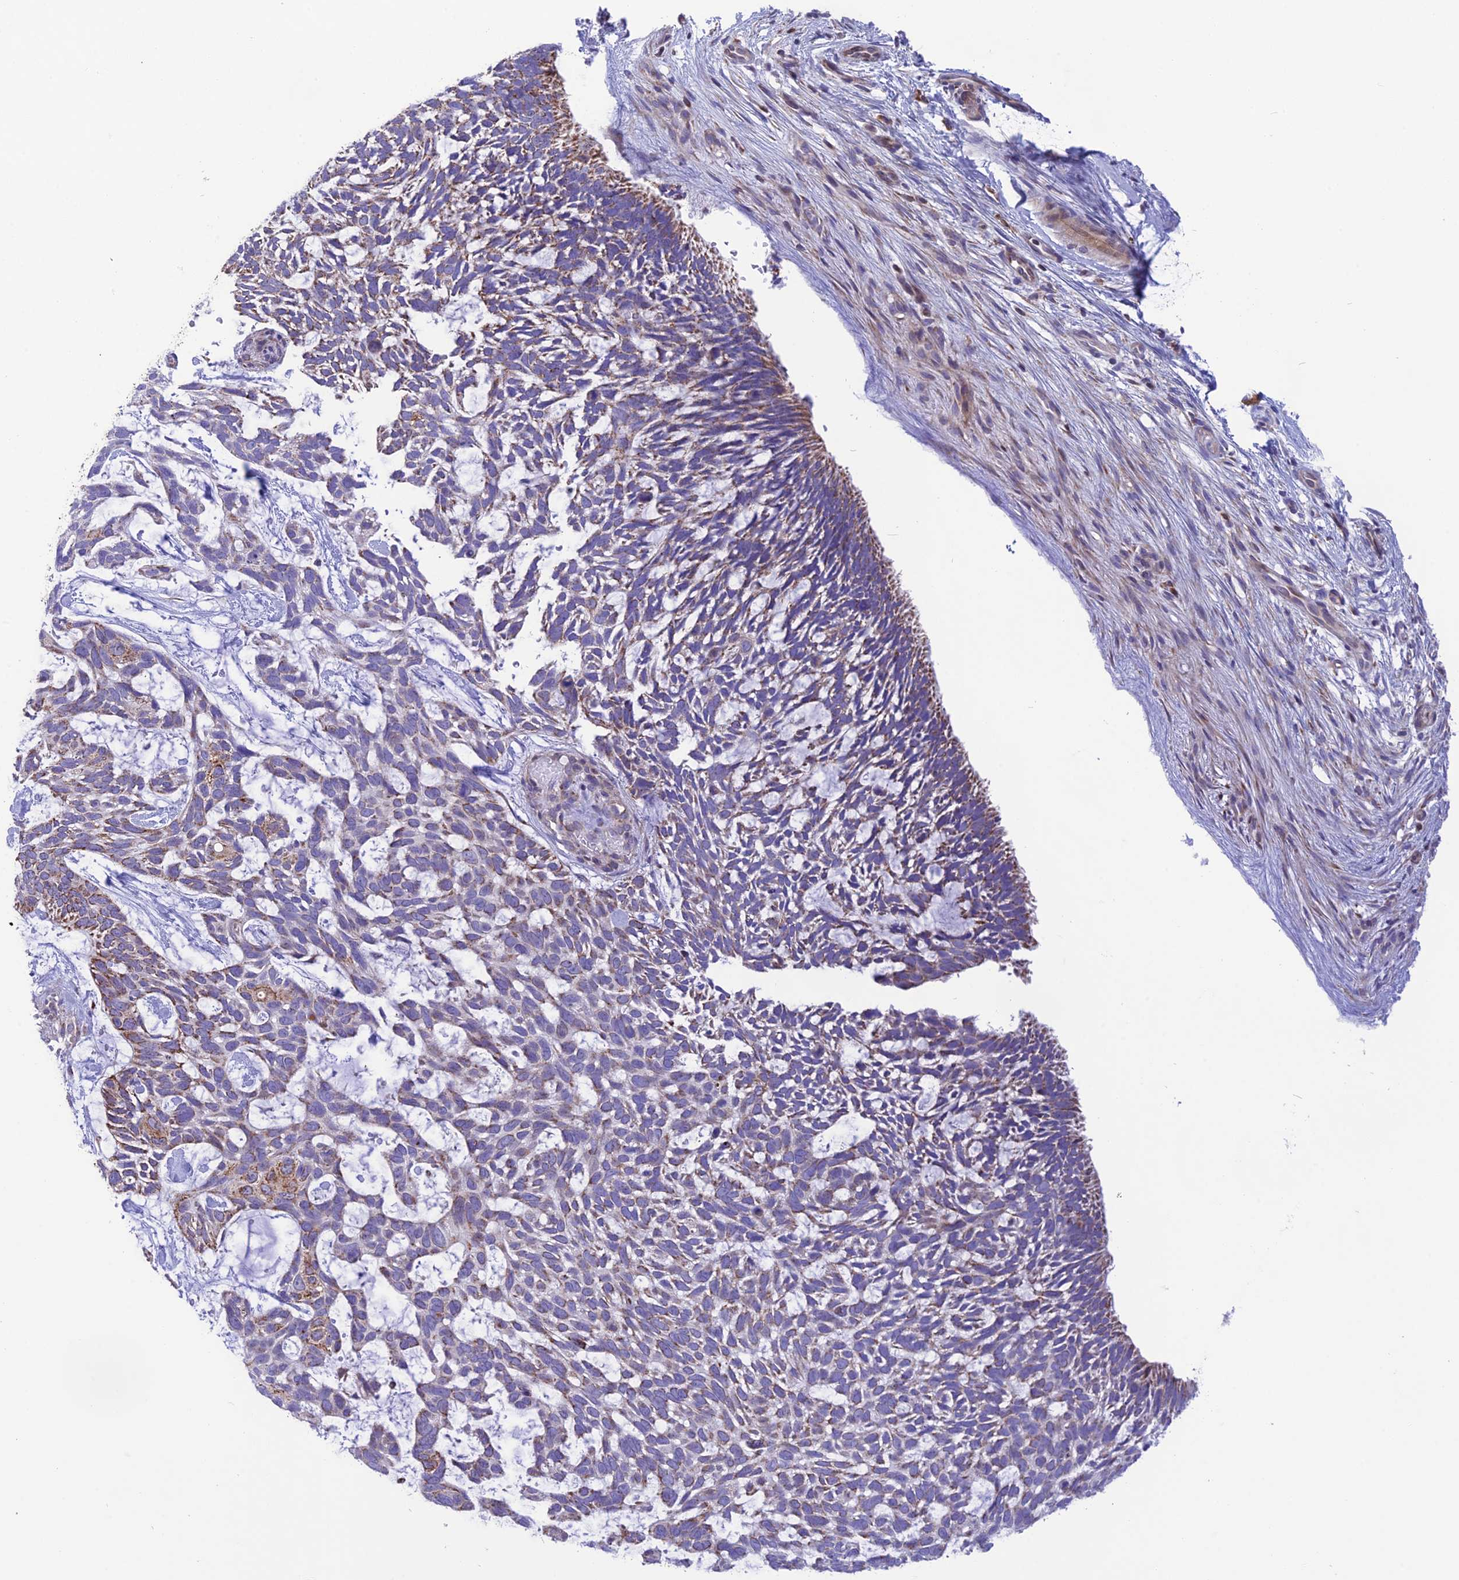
{"staining": {"intensity": "moderate", "quantity": "25%-75%", "location": "cytoplasmic/membranous"}, "tissue": "skin cancer", "cell_type": "Tumor cells", "image_type": "cancer", "snomed": [{"axis": "morphology", "description": "Basal cell carcinoma"}, {"axis": "topography", "description": "Skin"}], "caption": "Skin cancer stained with a protein marker shows moderate staining in tumor cells.", "gene": "DOC2B", "patient": {"sex": "male", "age": 88}}